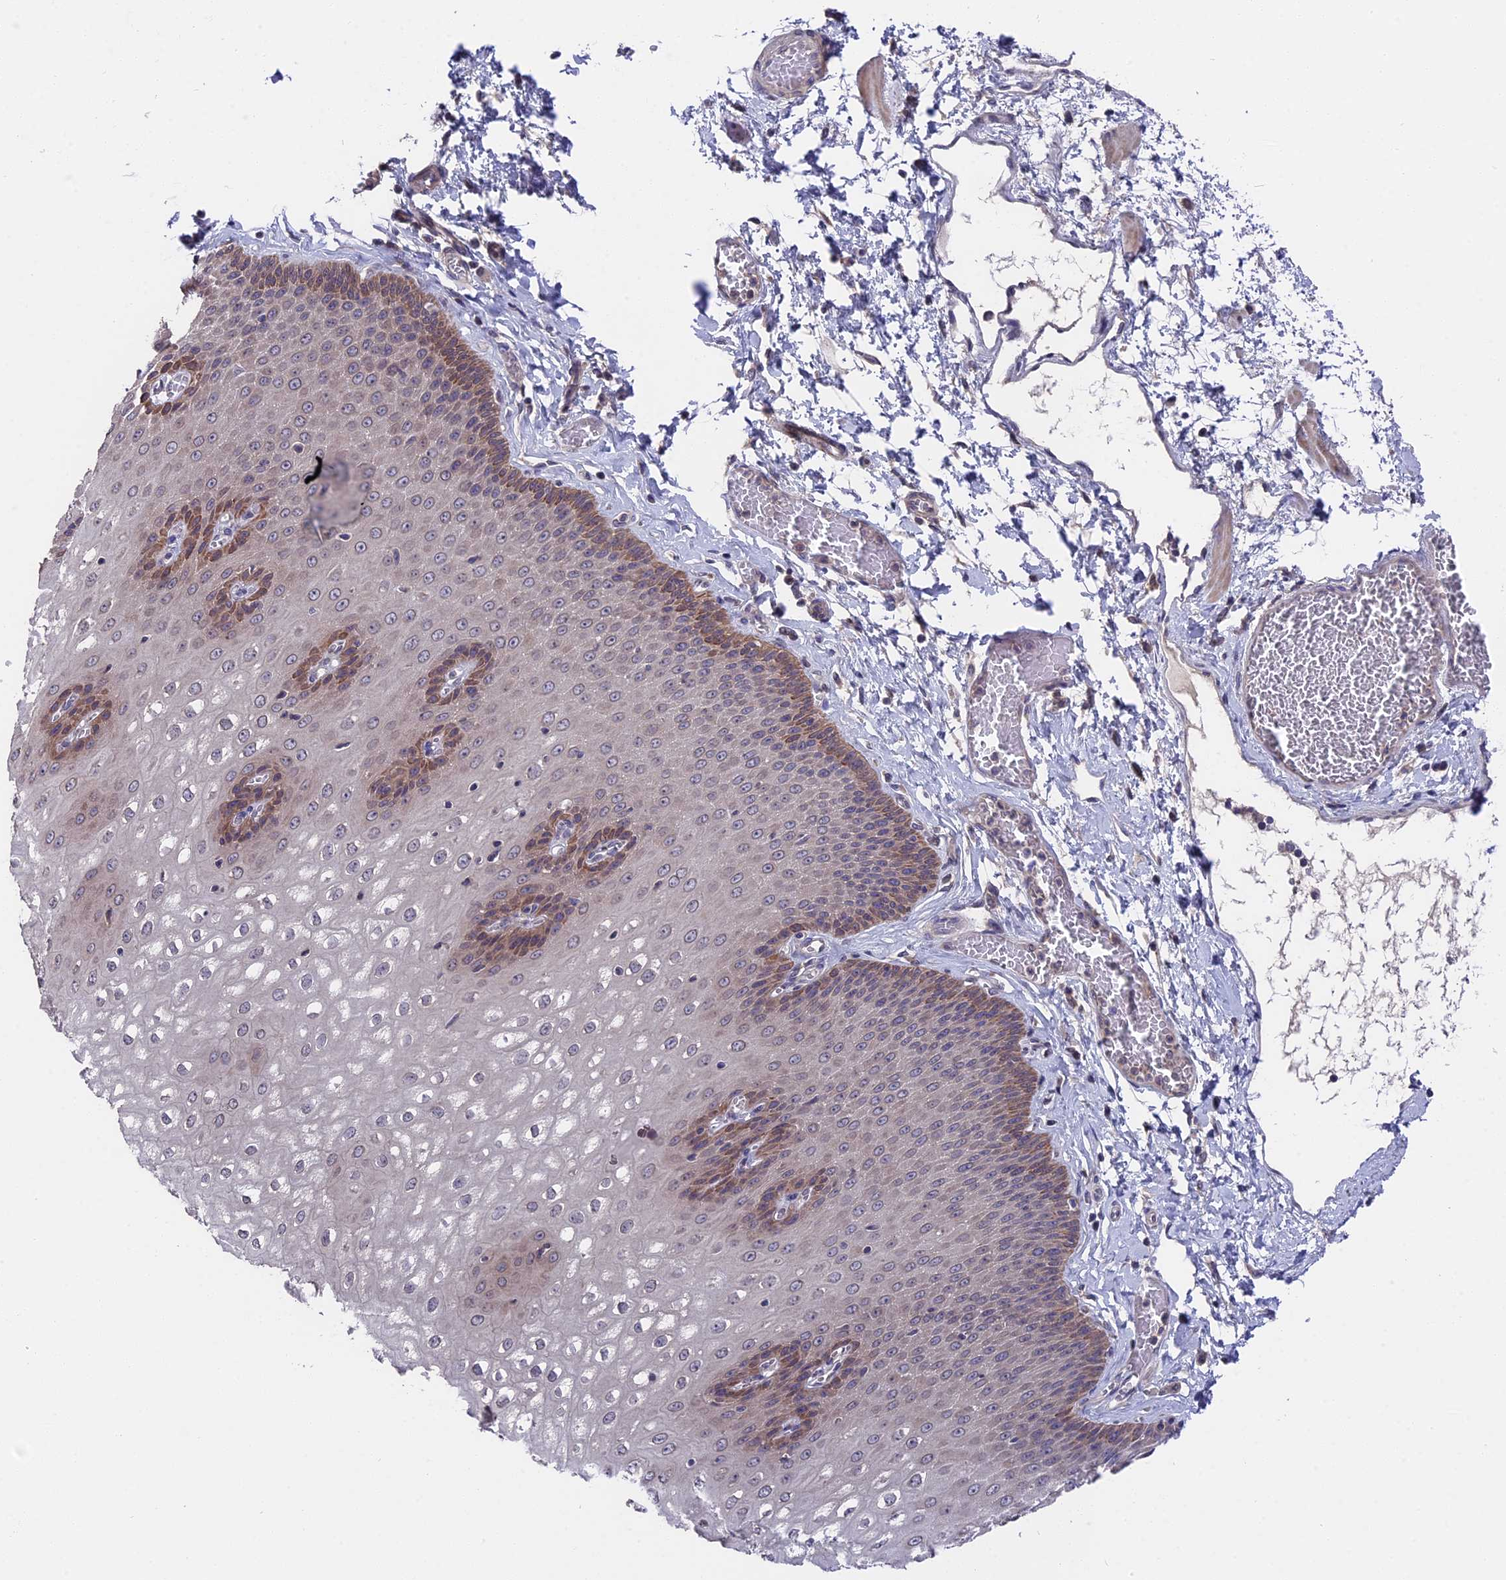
{"staining": {"intensity": "moderate", "quantity": "25%-75%", "location": "cytoplasmic/membranous"}, "tissue": "esophagus", "cell_type": "Squamous epithelial cells", "image_type": "normal", "snomed": [{"axis": "morphology", "description": "Normal tissue, NOS"}, {"axis": "topography", "description": "Esophagus"}], "caption": "High-magnification brightfield microscopy of benign esophagus stained with DAB (3,3'-diaminobenzidine) (brown) and counterstained with hematoxylin (blue). squamous epithelial cells exhibit moderate cytoplasmic/membranous staining is seen in about25%-75% of cells.", "gene": "ZCCHC2", "patient": {"sex": "male", "age": 60}}